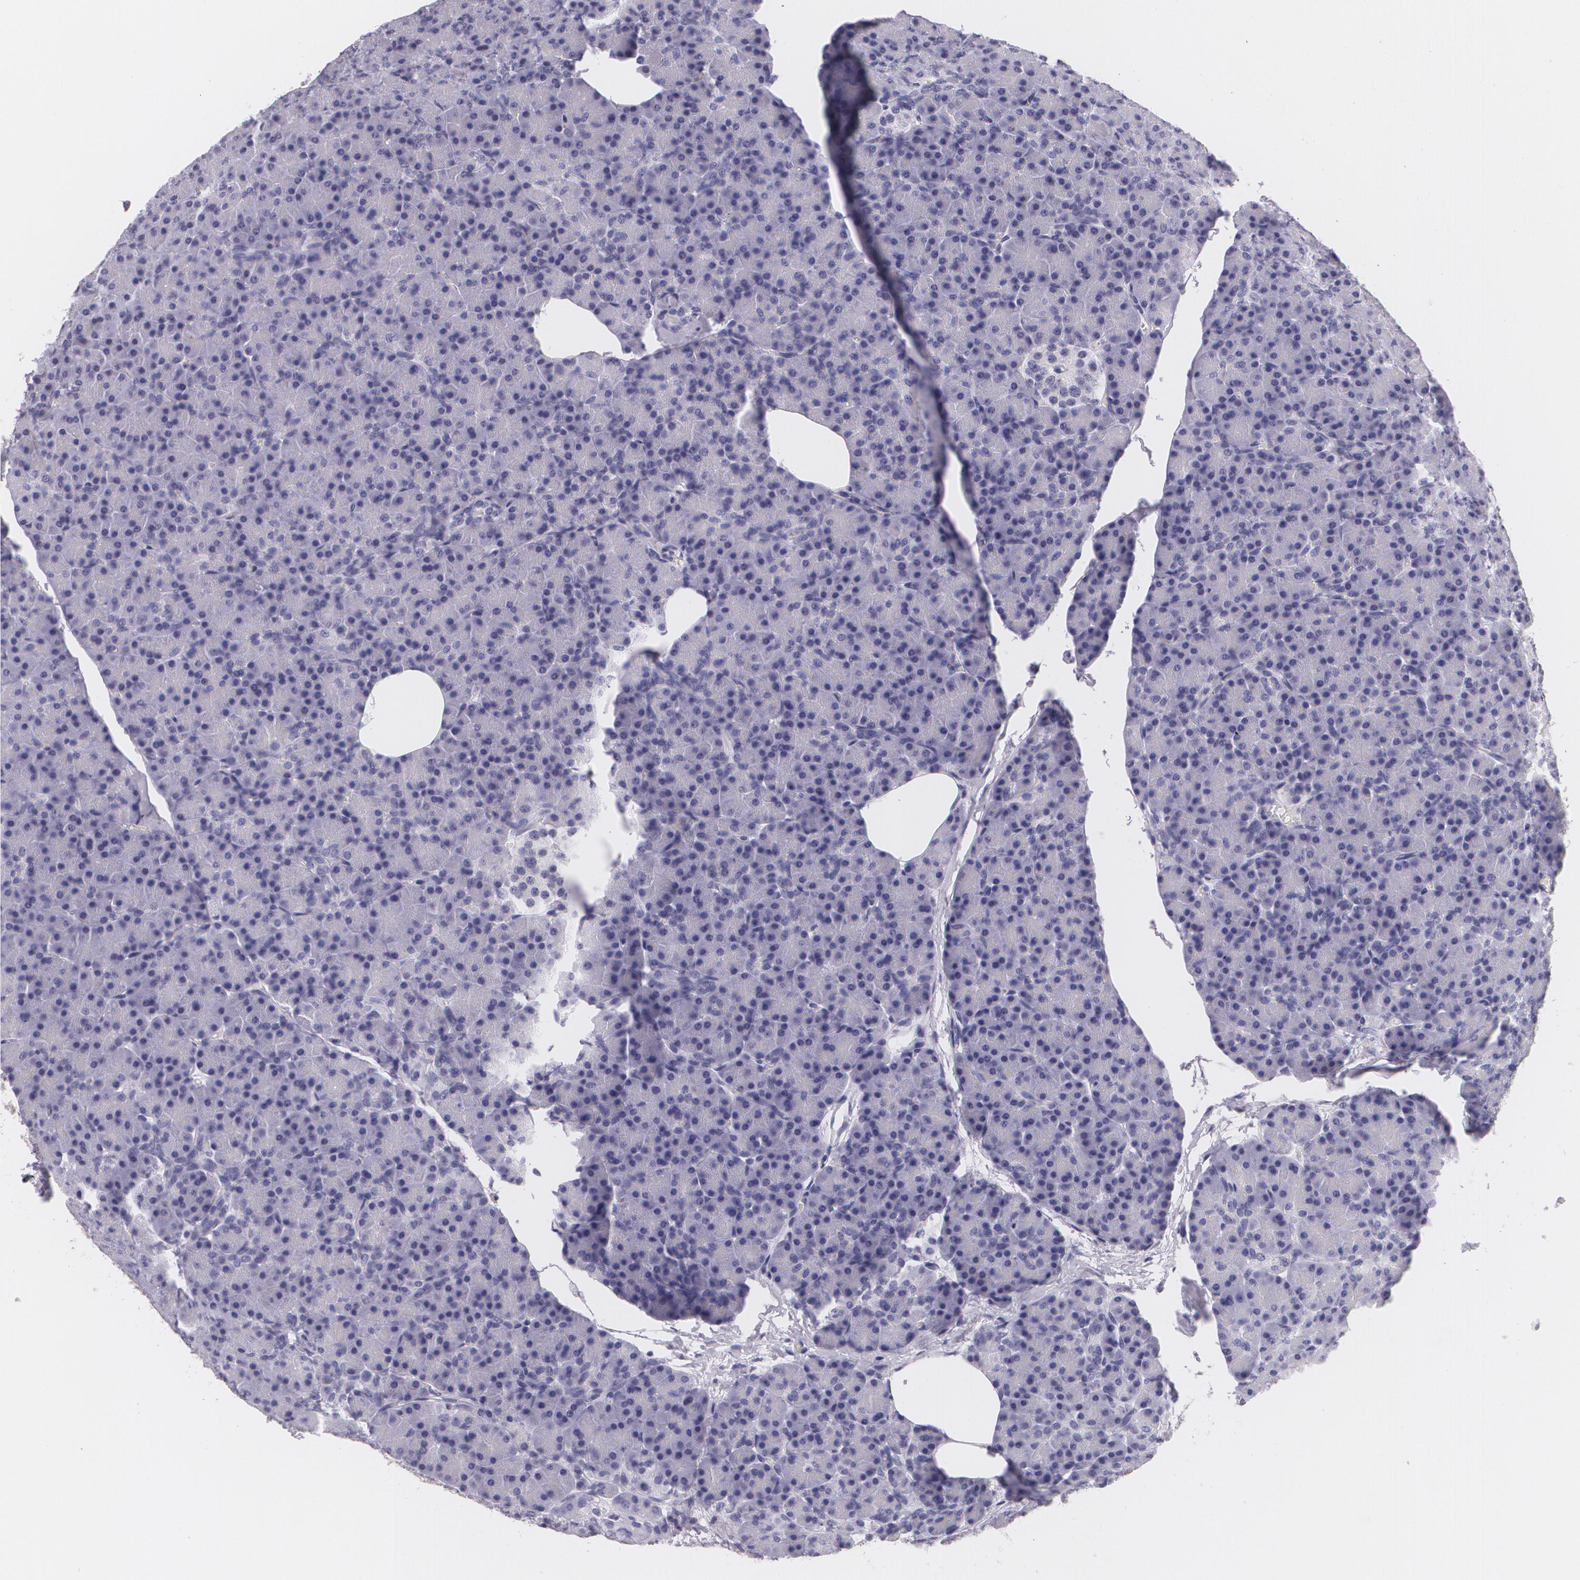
{"staining": {"intensity": "negative", "quantity": "none", "location": "none"}, "tissue": "pancreas", "cell_type": "Exocrine glandular cells", "image_type": "normal", "snomed": [{"axis": "morphology", "description": "Normal tissue, NOS"}, {"axis": "topography", "description": "Pancreas"}], "caption": "Immunohistochemistry micrograph of normal pancreas: pancreas stained with DAB (3,3'-diaminobenzidine) demonstrates no significant protein staining in exocrine glandular cells. (DAB immunohistochemistry with hematoxylin counter stain).", "gene": "DLG4", "patient": {"sex": "female", "age": 43}}